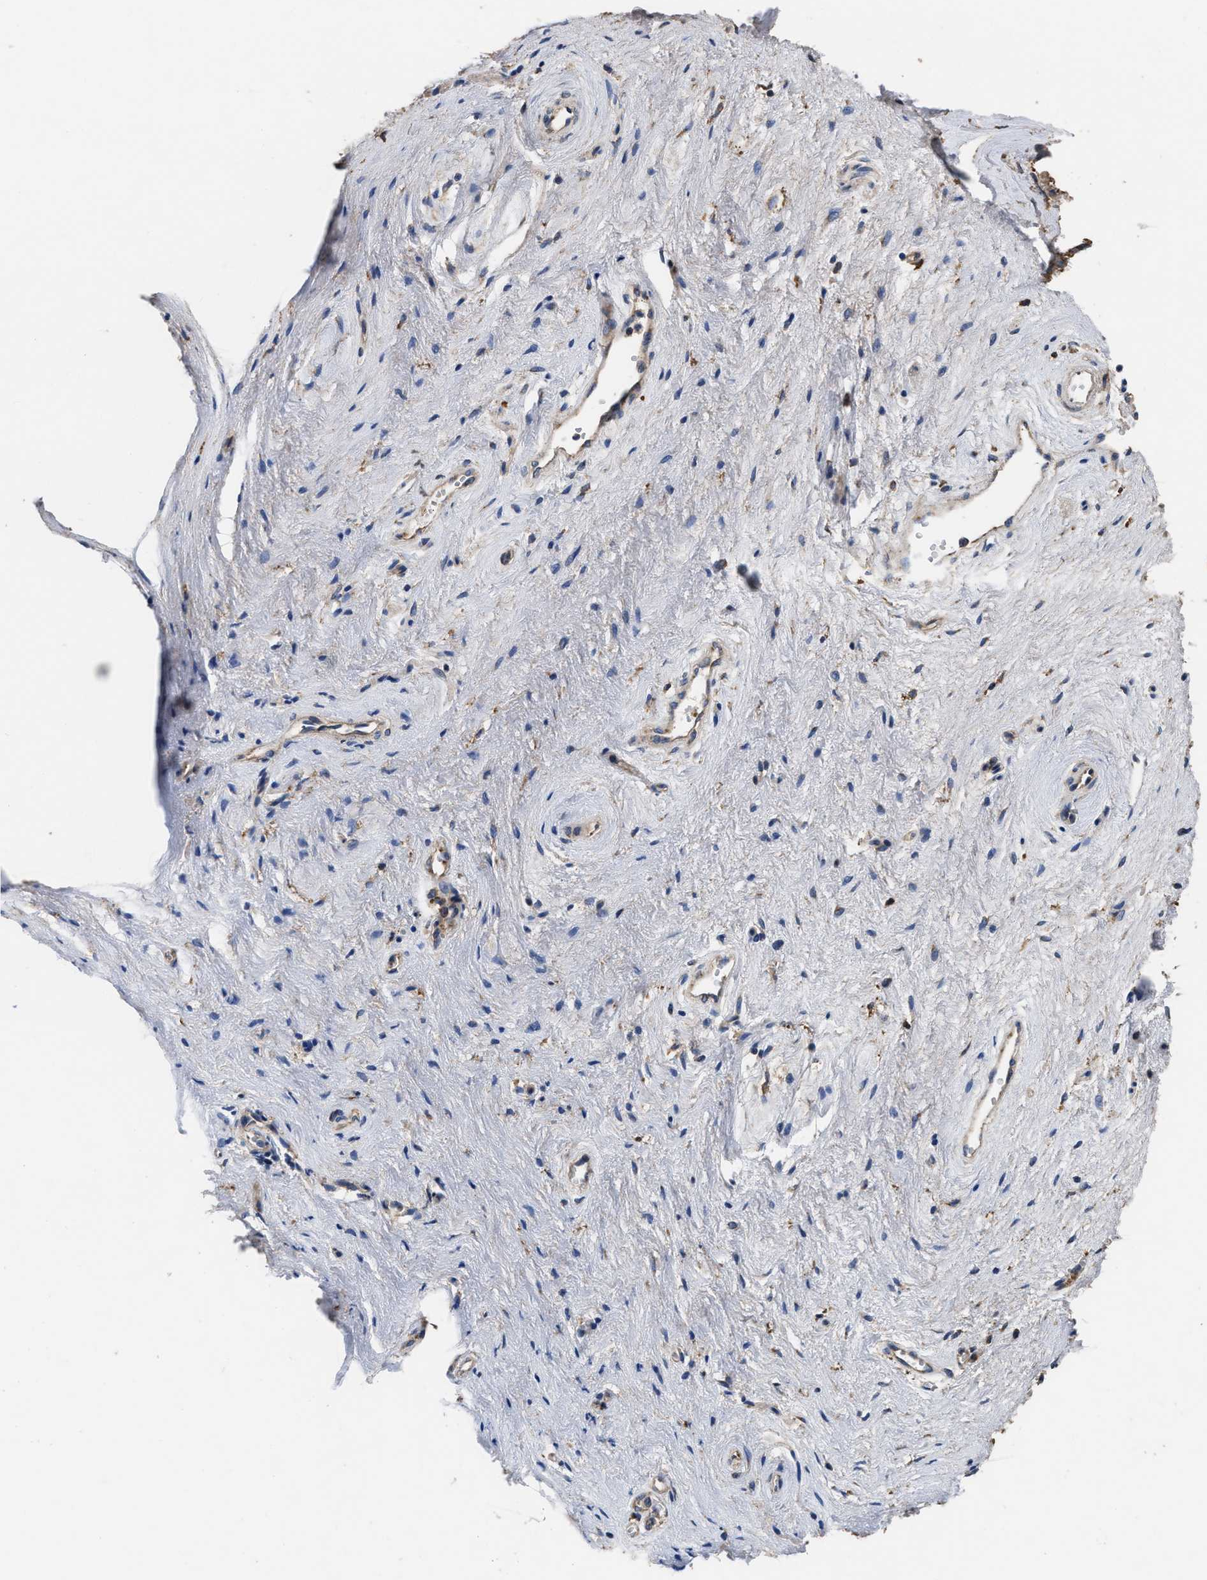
{"staining": {"intensity": "negative", "quantity": "none", "location": "none"}, "tissue": "vagina", "cell_type": "Squamous epithelial cells", "image_type": "normal", "snomed": [{"axis": "morphology", "description": "Normal tissue, NOS"}, {"axis": "topography", "description": "Vagina"}], "caption": "DAB (3,3'-diaminobenzidine) immunohistochemical staining of benign vagina shows no significant positivity in squamous epithelial cells.", "gene": "KLB", "patient": {"sex": "female", "age": 44}}